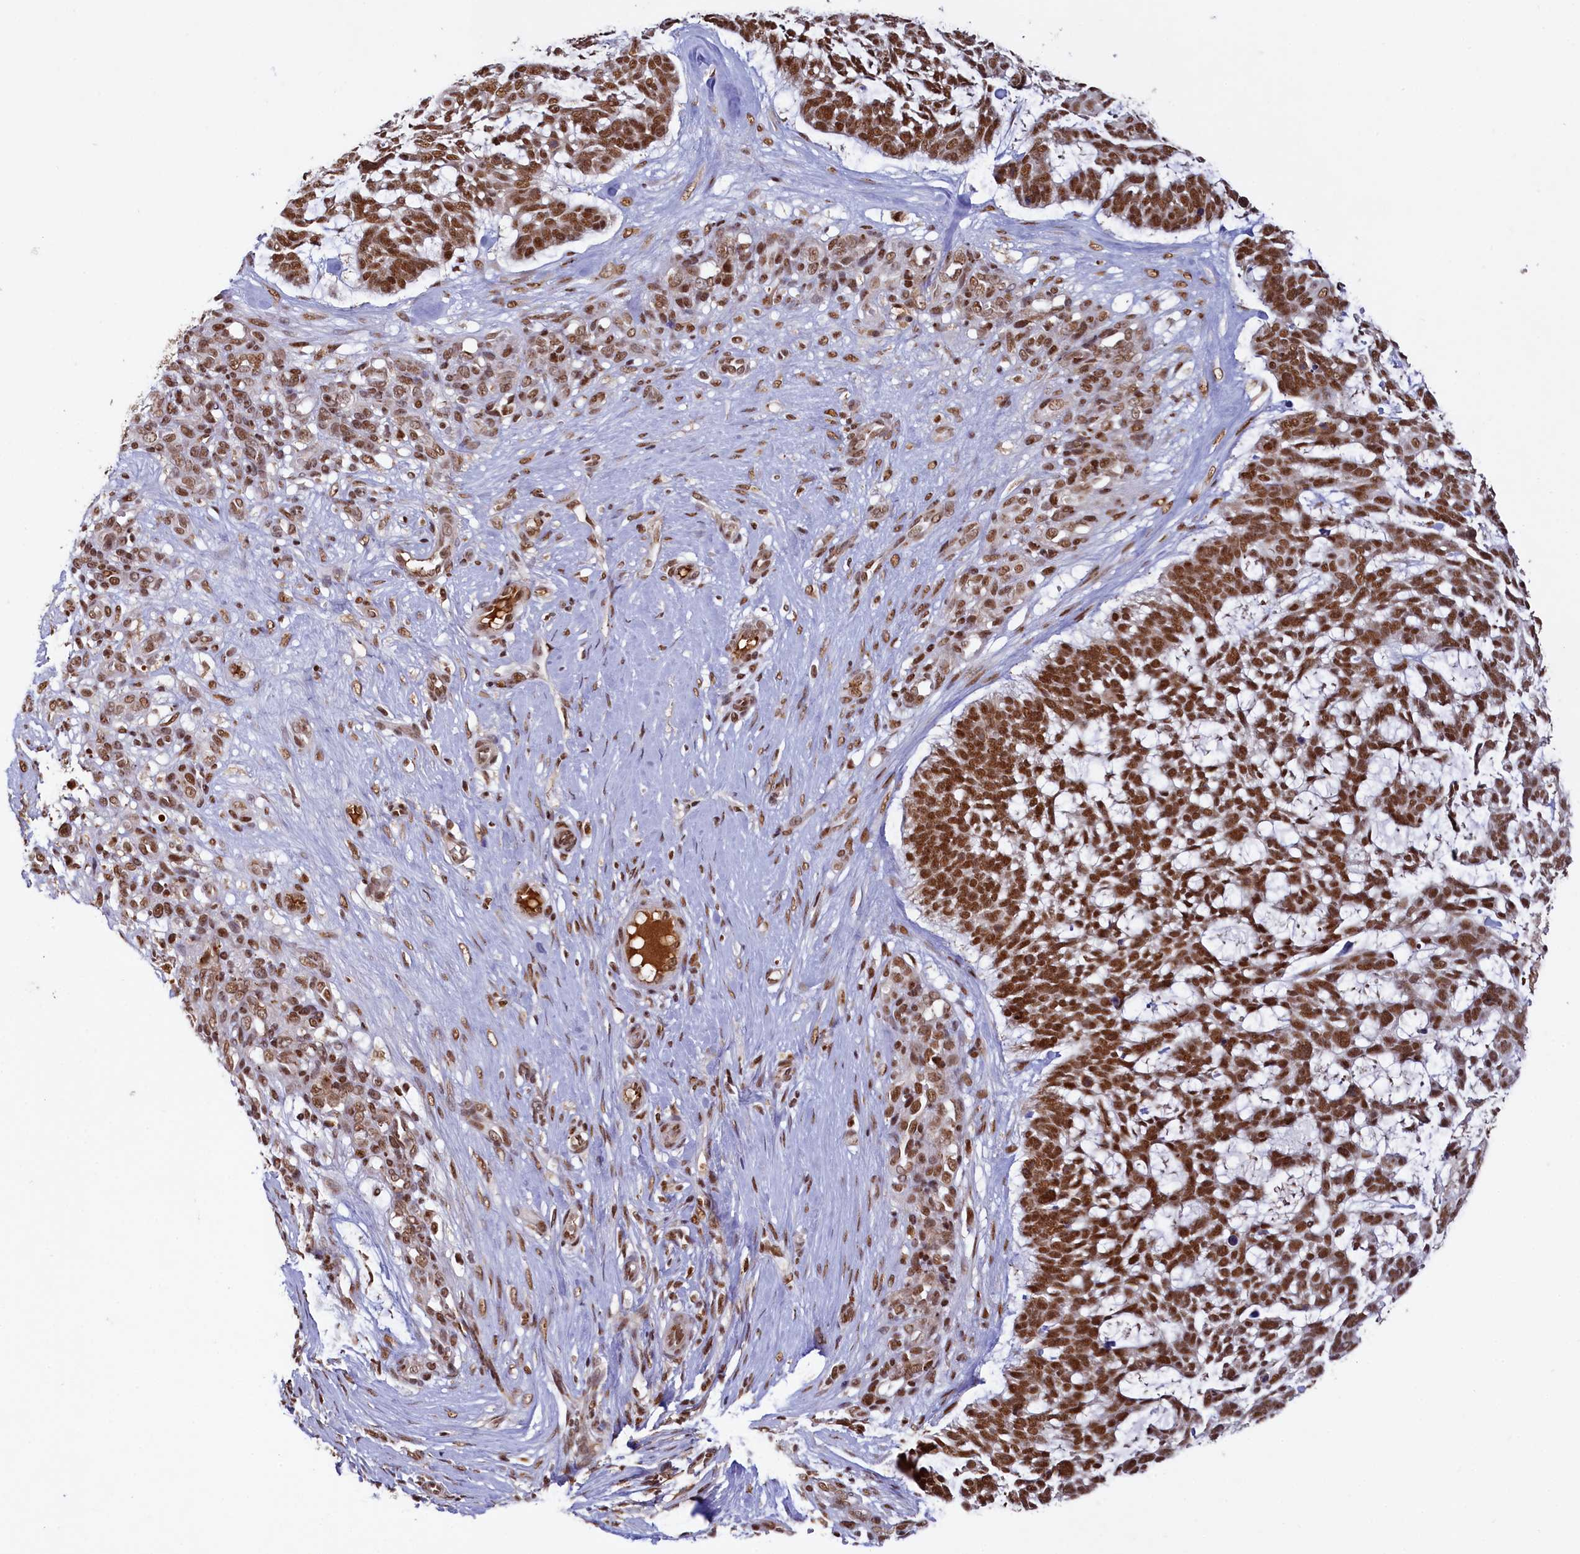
{"staining": {"intensity": "strong", "quantity": ">75%", "location": "nuclear"}, "tissue": "skin cancer", "cell_type": "Tumor cells", "image_type": "cancer", "snomed": [{"axis": "morphology", "description": "Basal cell carcinoma"}, {"axis": "topography", "description": "Skin"}], "caption": "High-magnification brightfield microscopy of skin basal cell carcinoma stained with DAB (brown) and counterstained with hematoxylin (blue). tumor cells exhibit strong nuclear positivity is present in approximately>75% of cells.", "gene": "PPHLN1", "patient": {"sex": "male", "age": 88}}